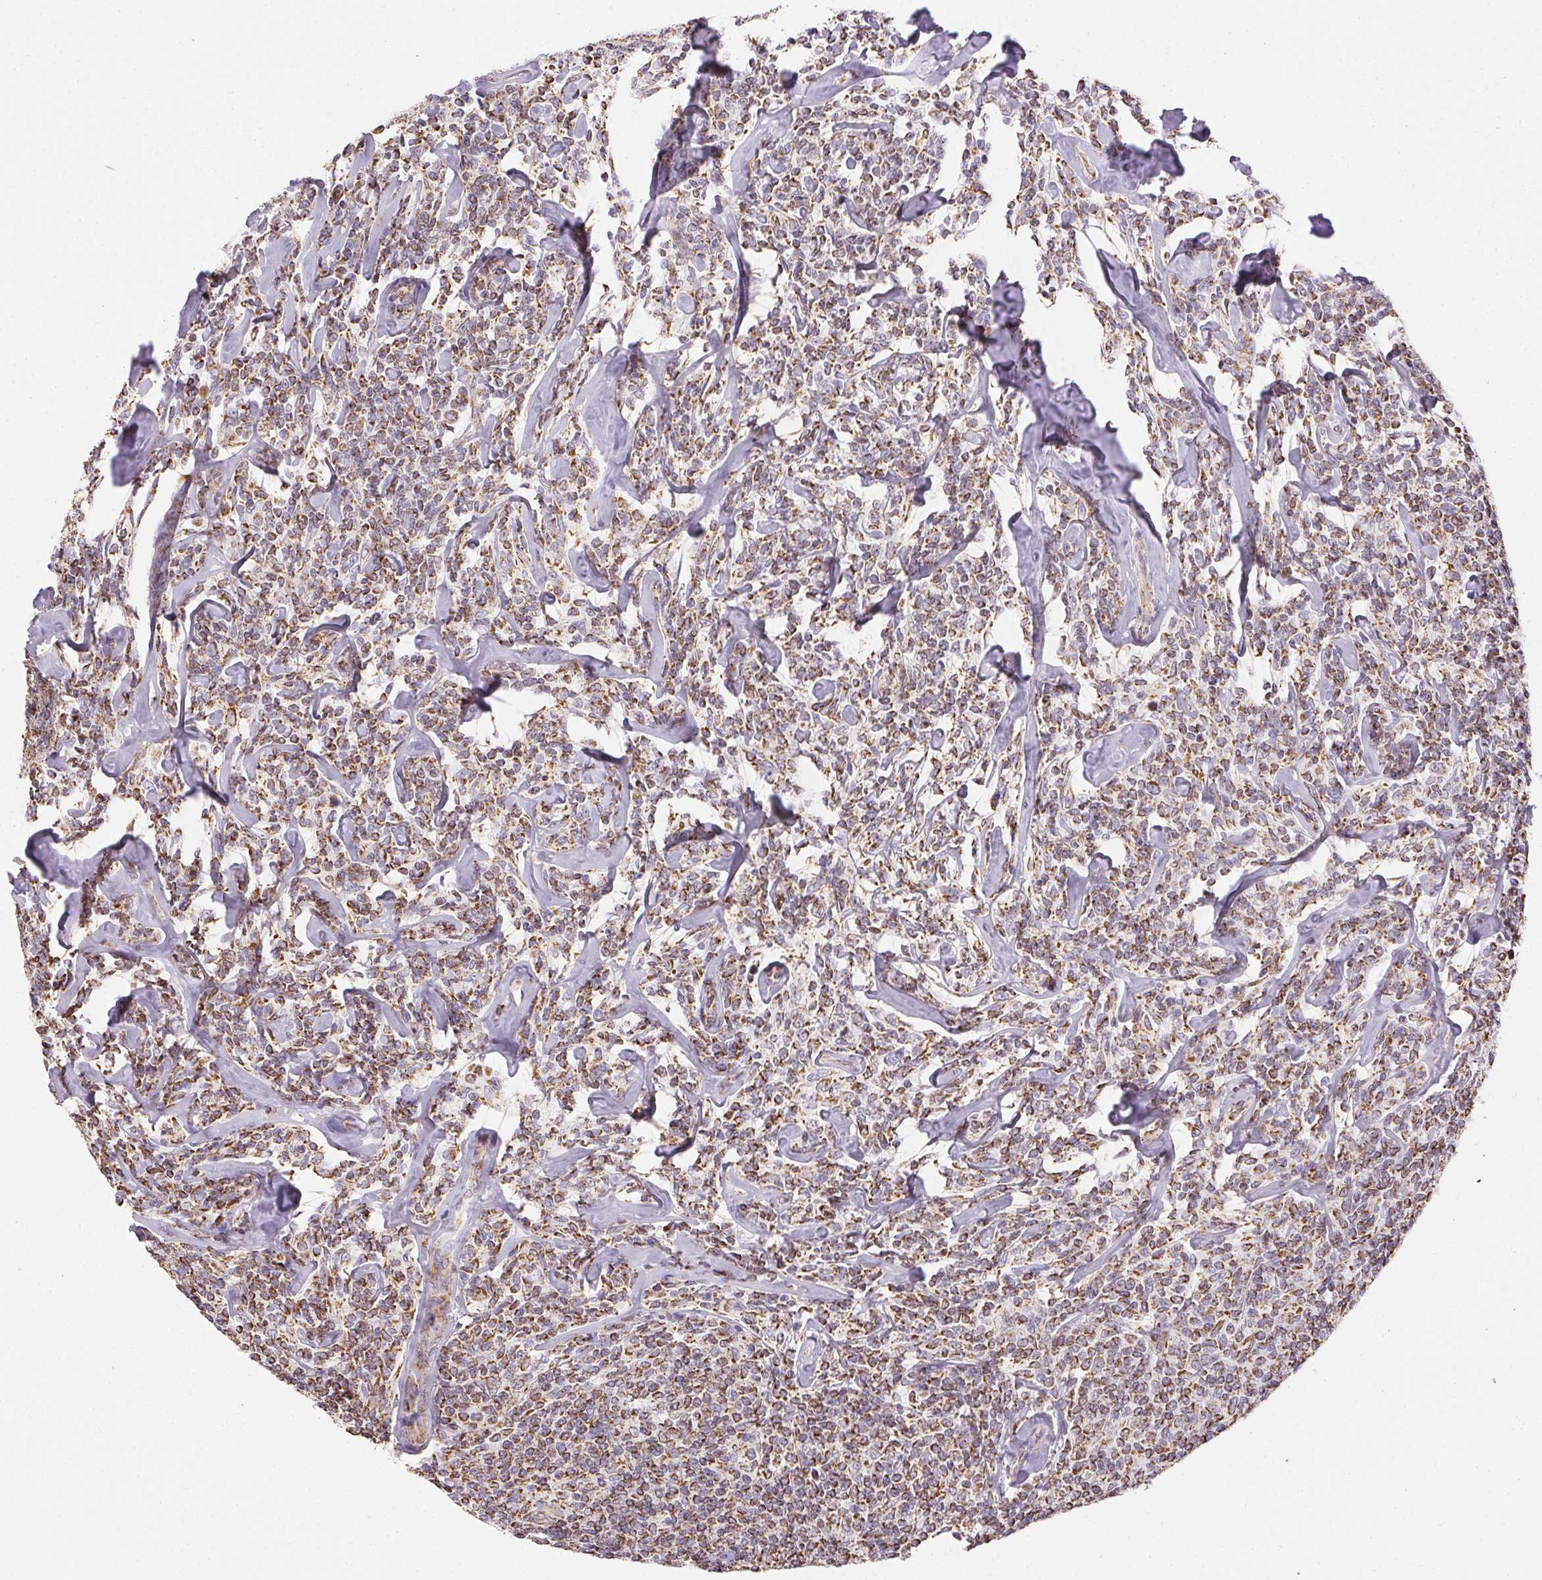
{"staining": {"intensity": "moderate", "quantity": ">75%", "location": "cytoplasmic/membranous"}, "tissue": "lymphoma", "cell_type": "Tumor cells", "image_type": "cancer", "snomed": [{"axis": "morphology", "description": "Malignant lymphoma, non-Hodgkin's type, Low grade"}, {"axis": "topography", "description": "Lymph node"}], "caption": "Immunohistochemical staining of malignant lymphoma, non-Hodgkin's type (low-grade) displays medium levels of moderate cytoplasmic/membranous protein expression in approximately >75% of tumor cells.", "gene": "MAPK11", "patient": {"sex": "female", "age": 56}}